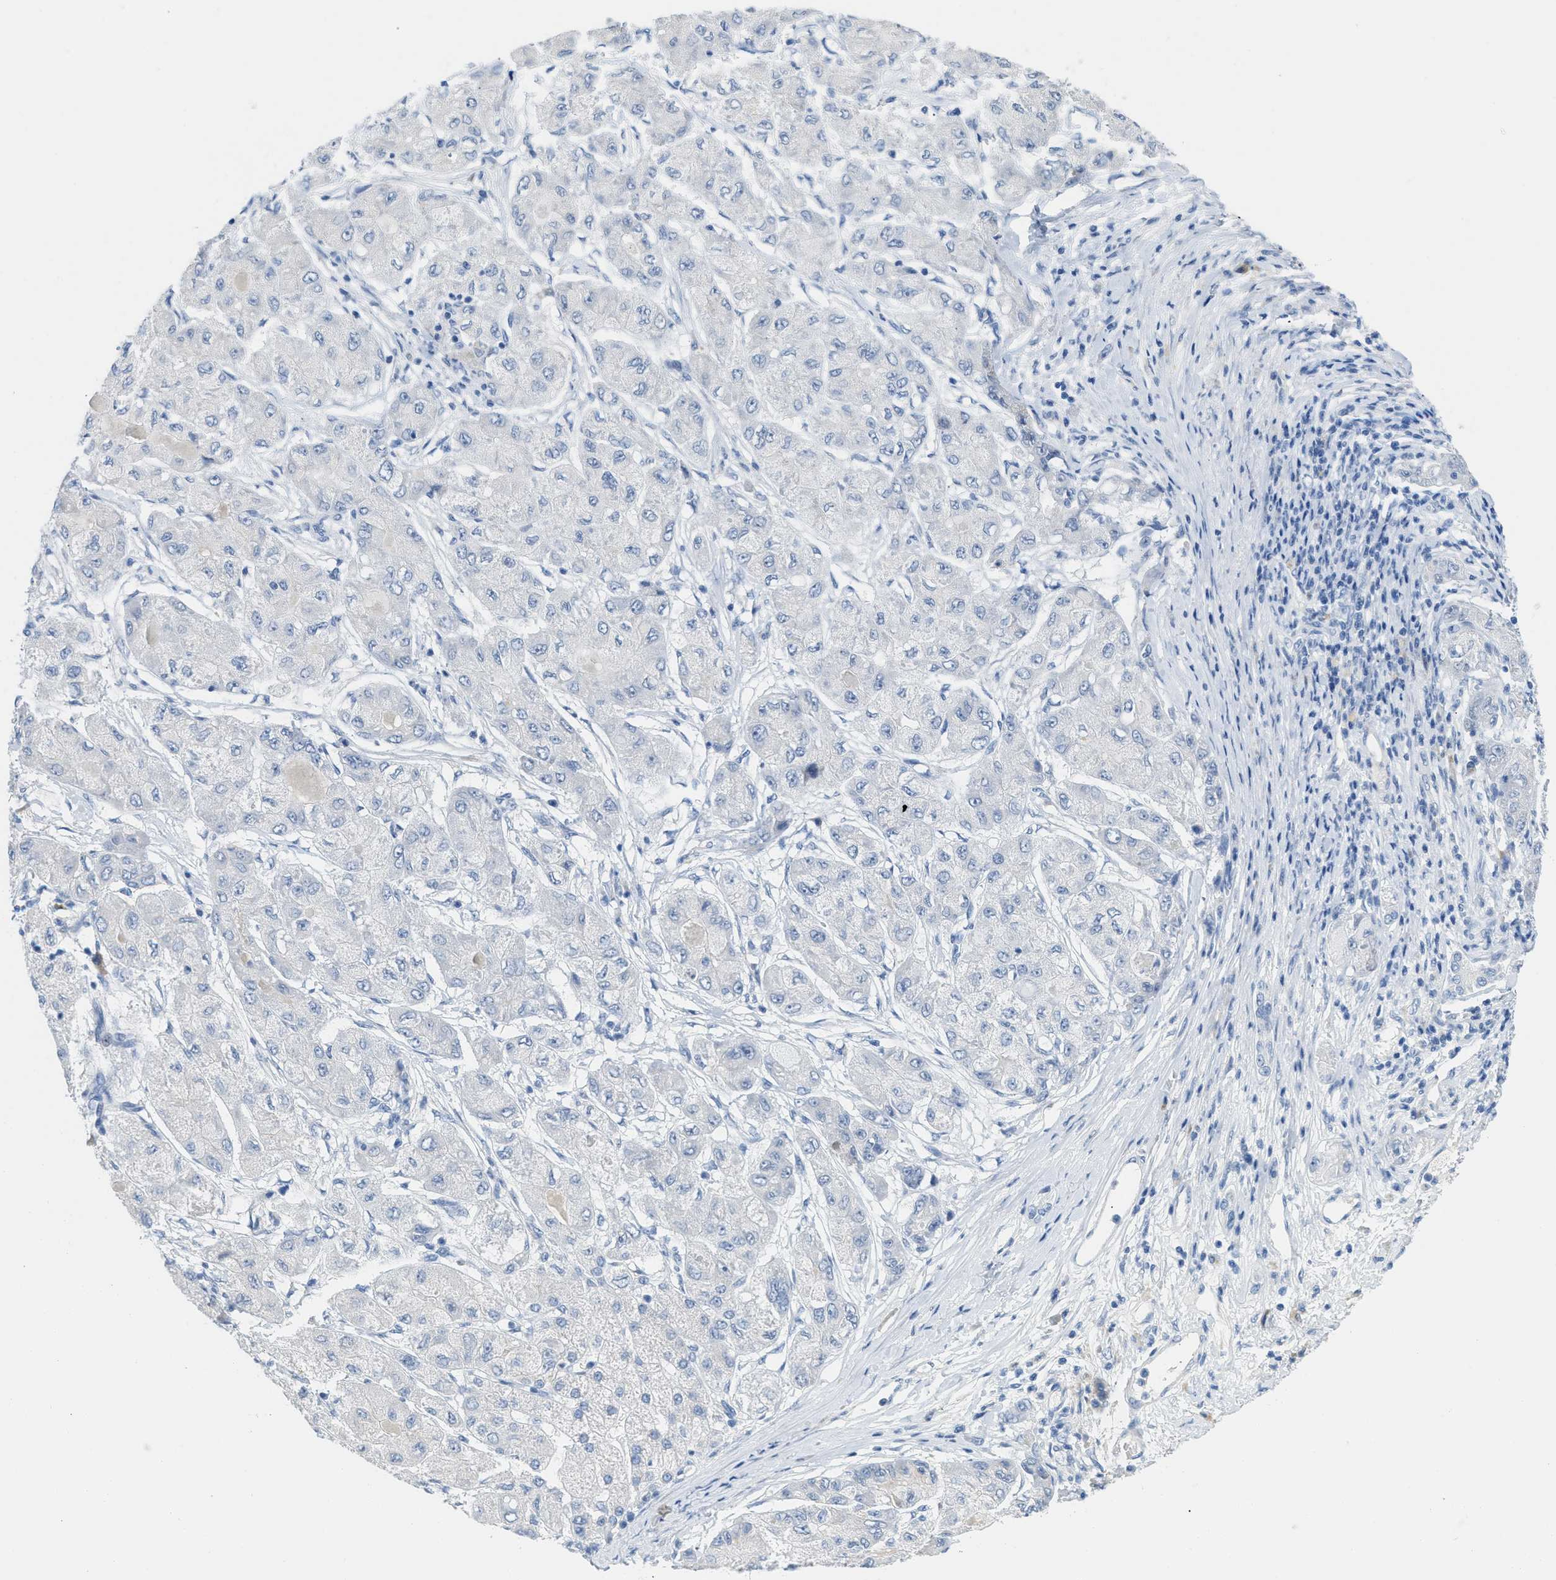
{"staining": {"intensity": "negative", "quantity": "none", "location": "none"}, "tissue": "liver cancer", "cell_type": "Tumor cells", "image_type": "cancer", "snomed": [{"axis": "morphology", "description": "Carcinoma, Hepatocellular, NOS"}, {"axis": "topography", "description": "Liver"}], "caption": "The immunohistochemistry (IHC) micrograph has no significant positivity in tumor cells of hepatocellular carcinoma (liver) tissue.", "gene": "HSF2", "patient": {"sex": "male", "age": 80}}